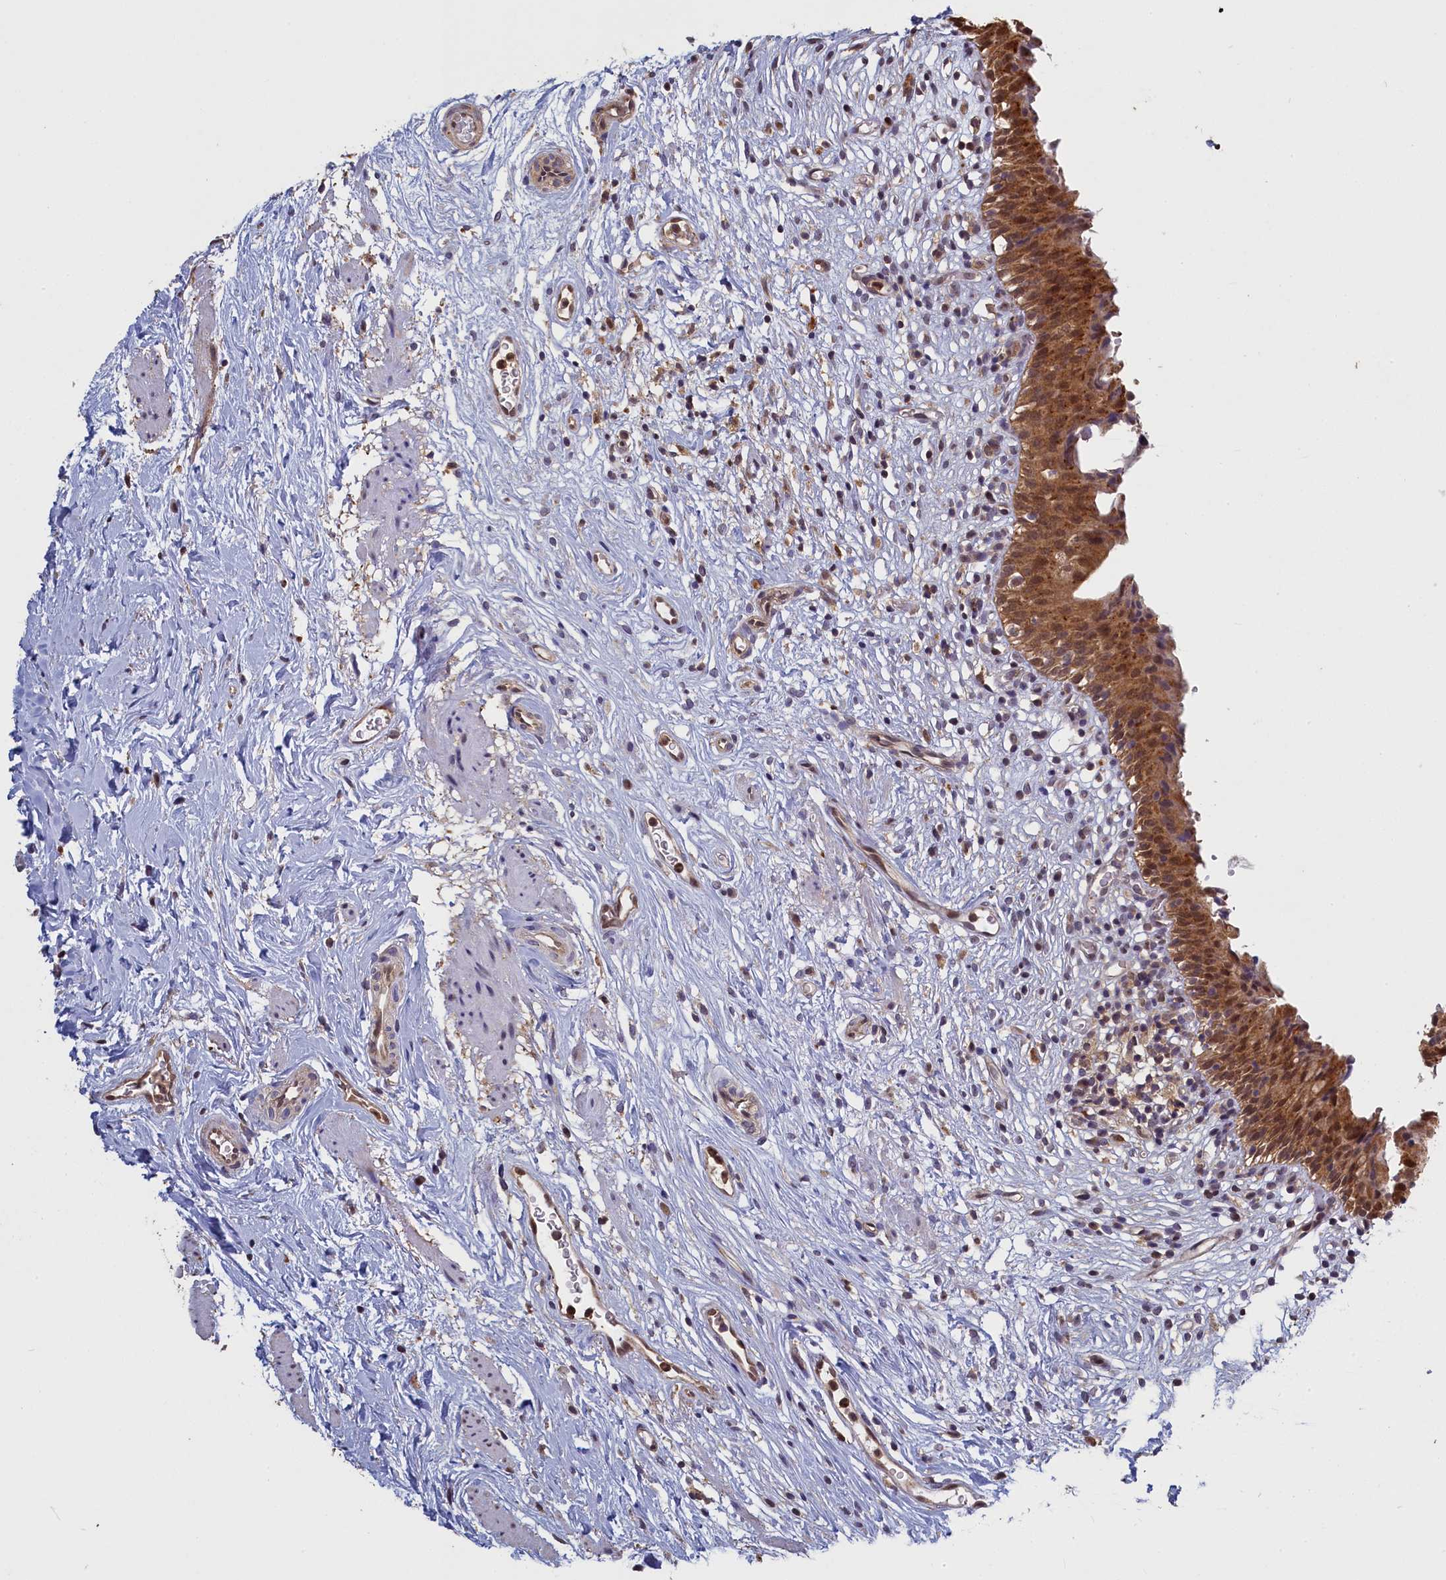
{"staining": {"intensity": "strong", "quantity": ">75%", "location": "cytoplasmic/membranous,nuclear"}, "tissue": "urinary bladder", "cell_type": "Urothelial cells", "image_type": "normal", "snomed": [{"axis": "morphology", "description": "Normal tissue, NOS"}, {"axis": "morphology", "description": "Inflammation, NOS"}, {"axis": "topography", "description": "Urinary bladder"}], "caption": "DAB immunohistochemical staining of normal human urinary bladder exhibits strong cytoplasmic/membranous,nuclear protein expression in approximately >75% of urothelial cells. (Brightfield microscopy of DAB IHC at high magnification).", "gene": "UCHL3", "patient": {"sex": "male", "age": 63}}